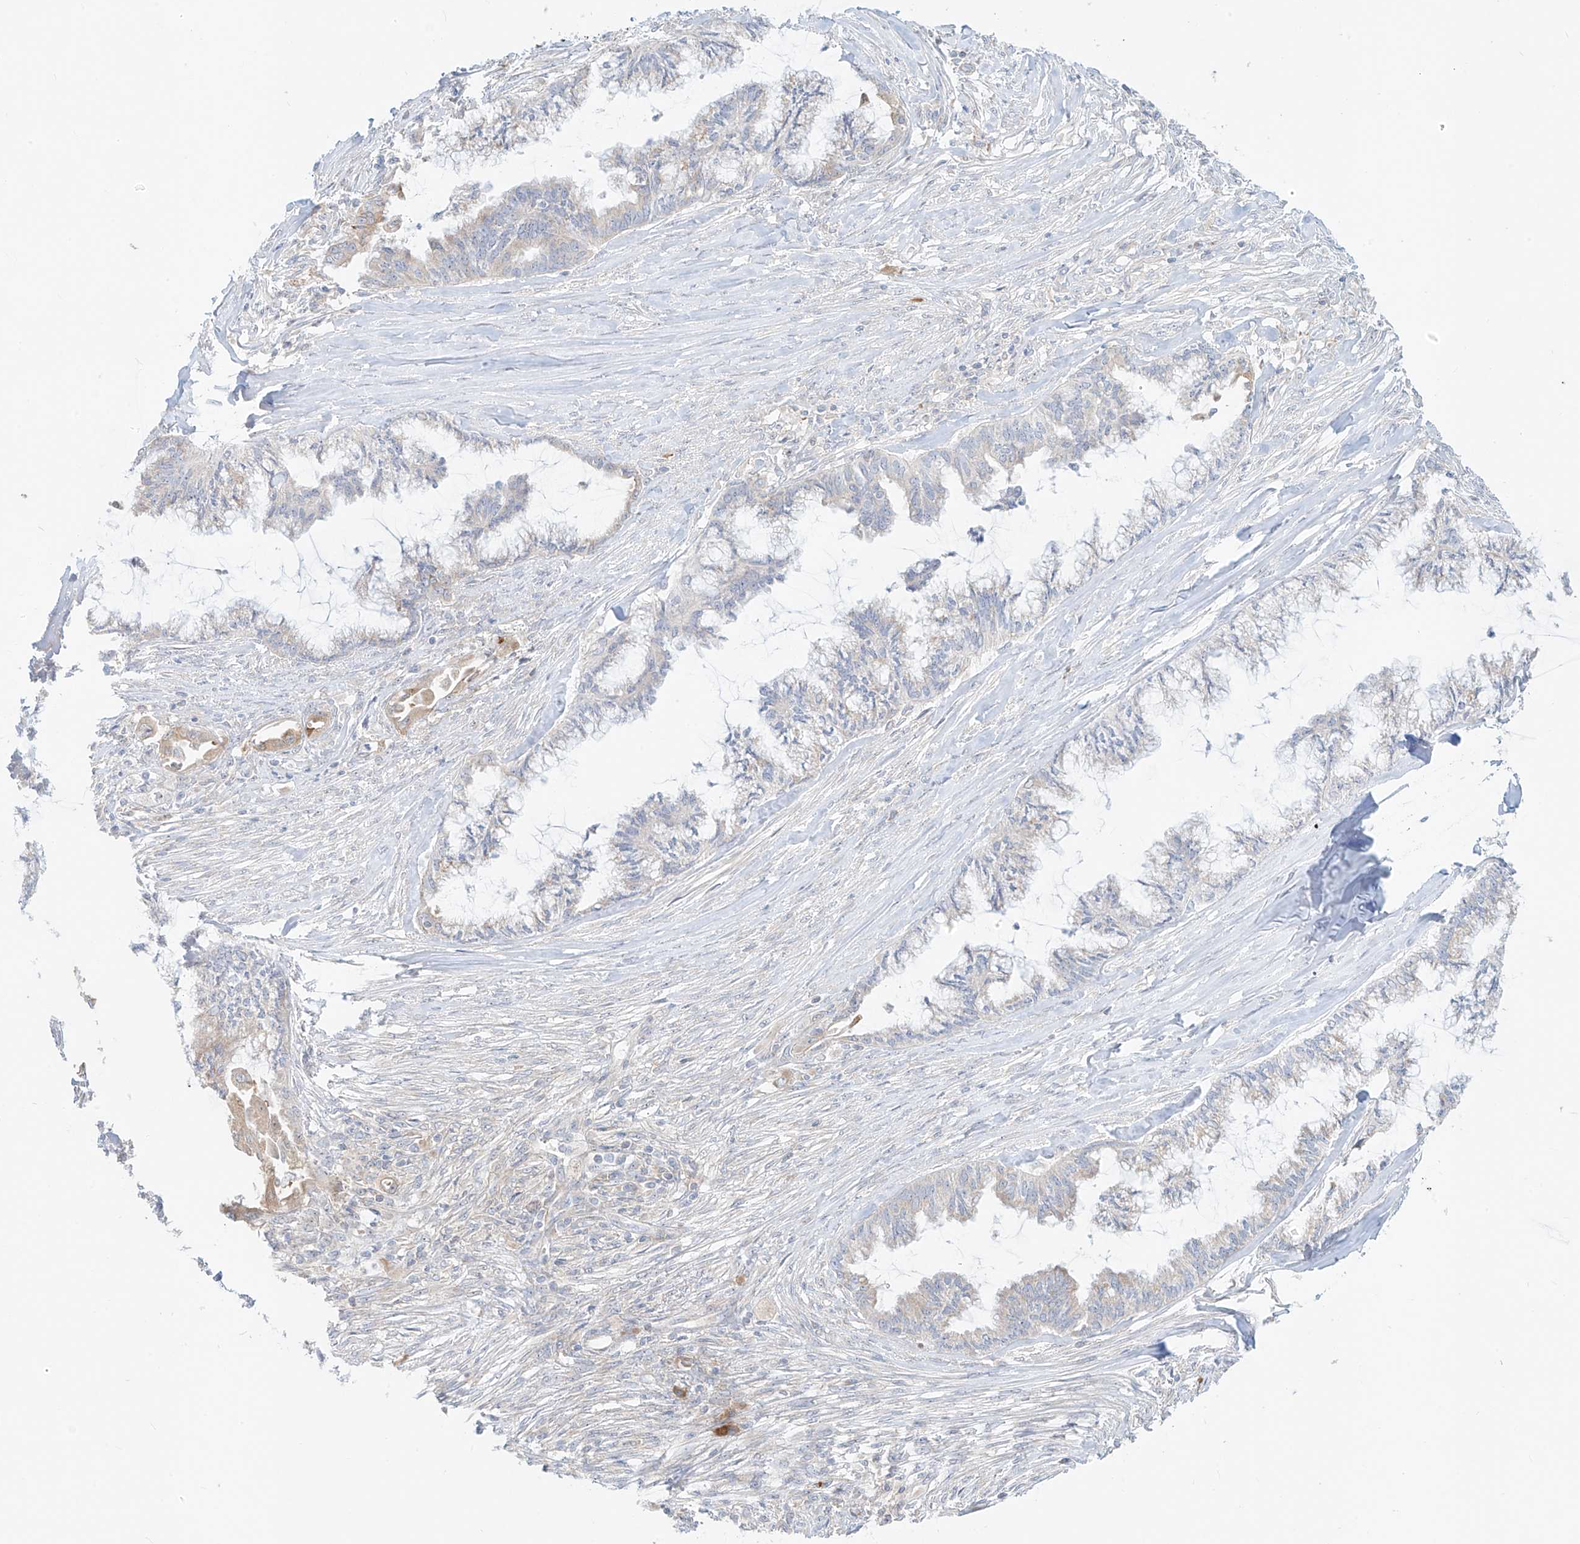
{"staining": {"intensity": "negative", "quantity": "none", "location": "none"}, "tissue": "endometrial cancer", "cell_type": "Tumor cells", "image_type": "cancer", "snomed": [{"axis": "morphology", "description": "Adenocarcinoma, NOS"}, {"axis": "topography", "description": "Endometrium"}], "caption": "Immunohistochemical staining of human endometrial cancer demonstrates no significant staining in tumor cells.", "gene": "SYTL3", "patient": {"sex": "female", "age": 86}}